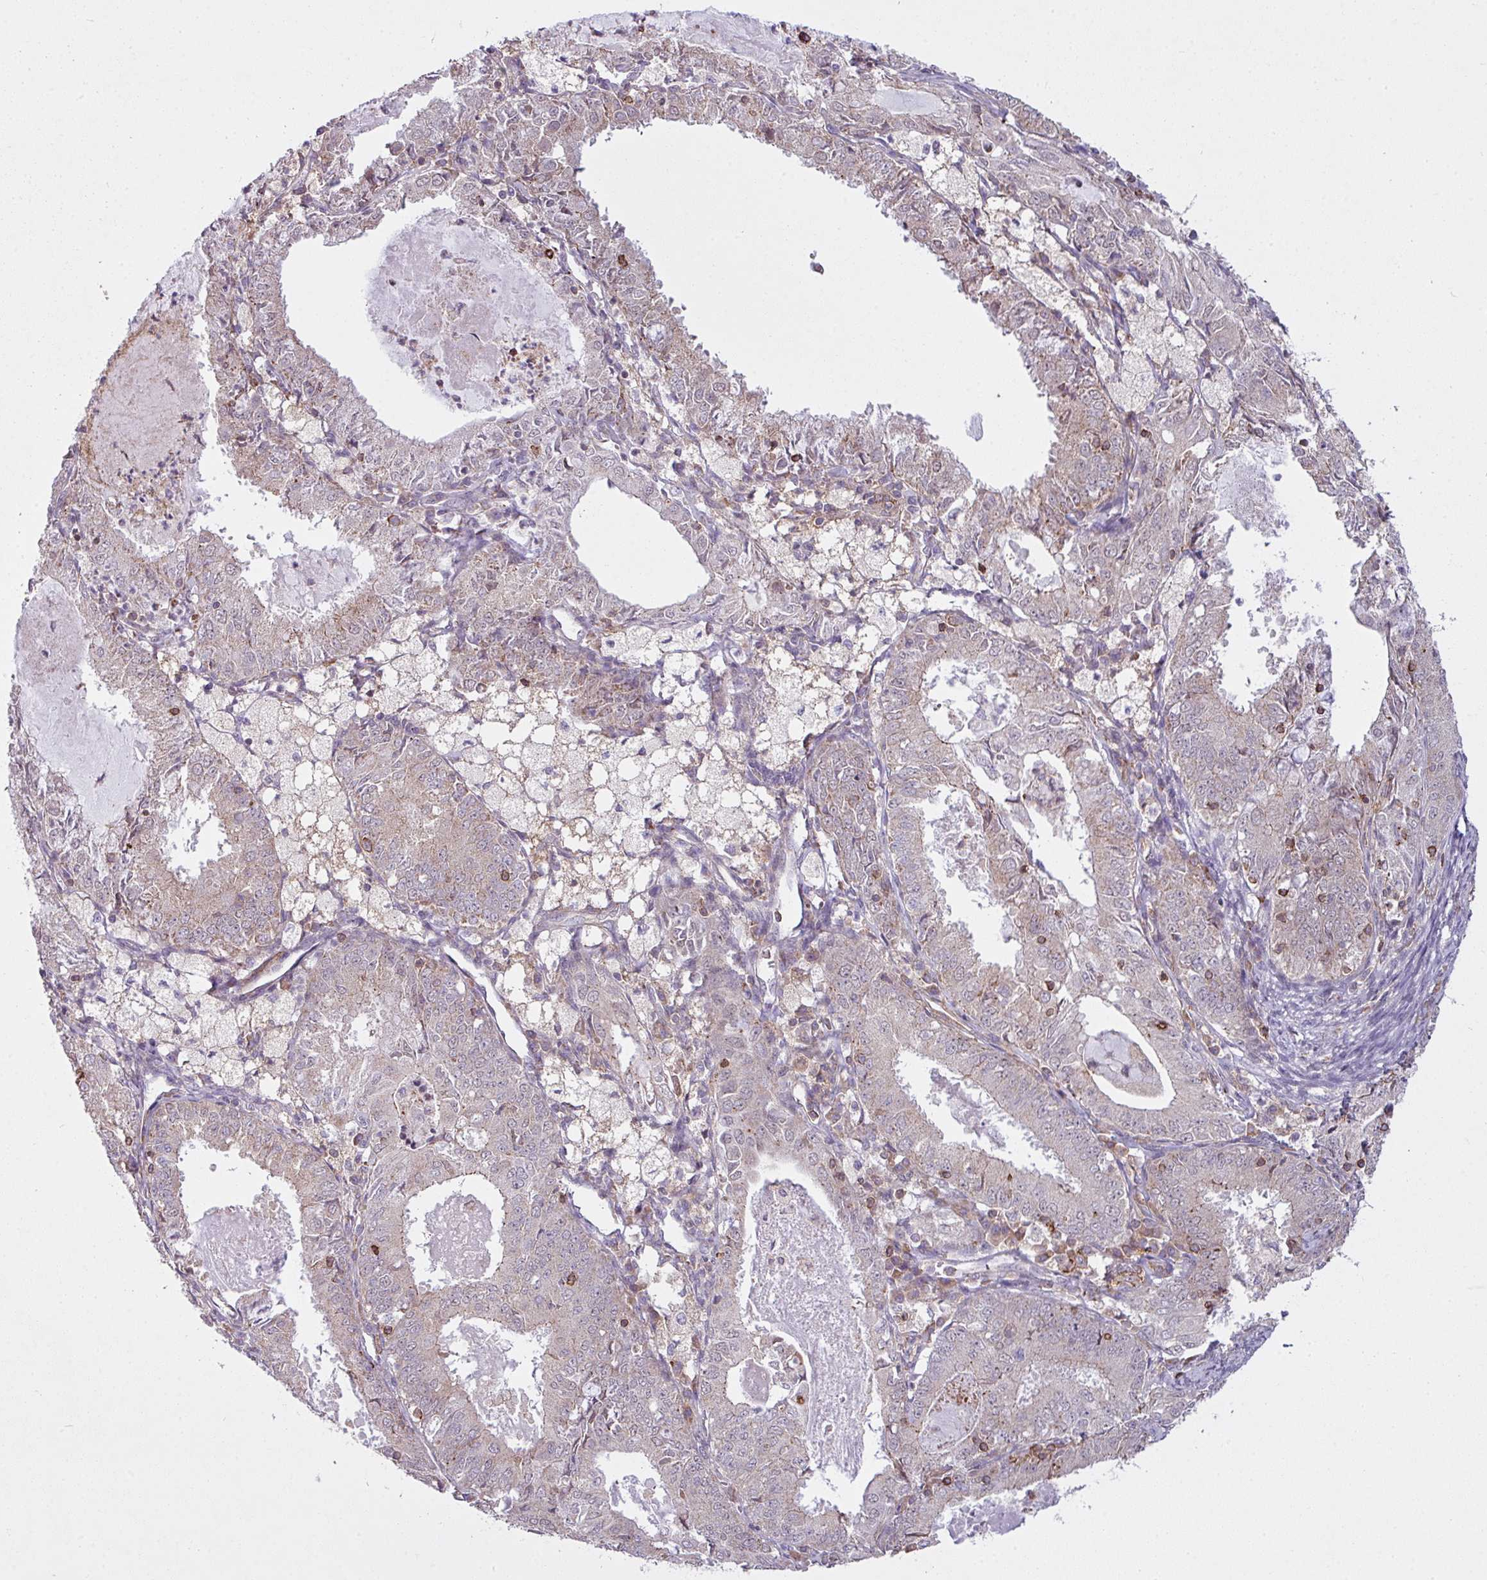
{"staining": {"intensity": "weak", "quantity": "<25%", "location": "cytoplasmic/membranous"}, "tissue": "endometrial cancer", "cell_type": "Tumor cells", "image_type": "cancer", "snomed": [{"axis": "morphology", "description": "Adenocarcinoma, NOS"}, {"axis": "topography", "description": "Endometrium"}], "caption": "The micrograph exhibits no staining of tumor cells in endometrial cancer.", "gene": "ZC2HC1C", "patient": {"sex": "female", "age": 57}}